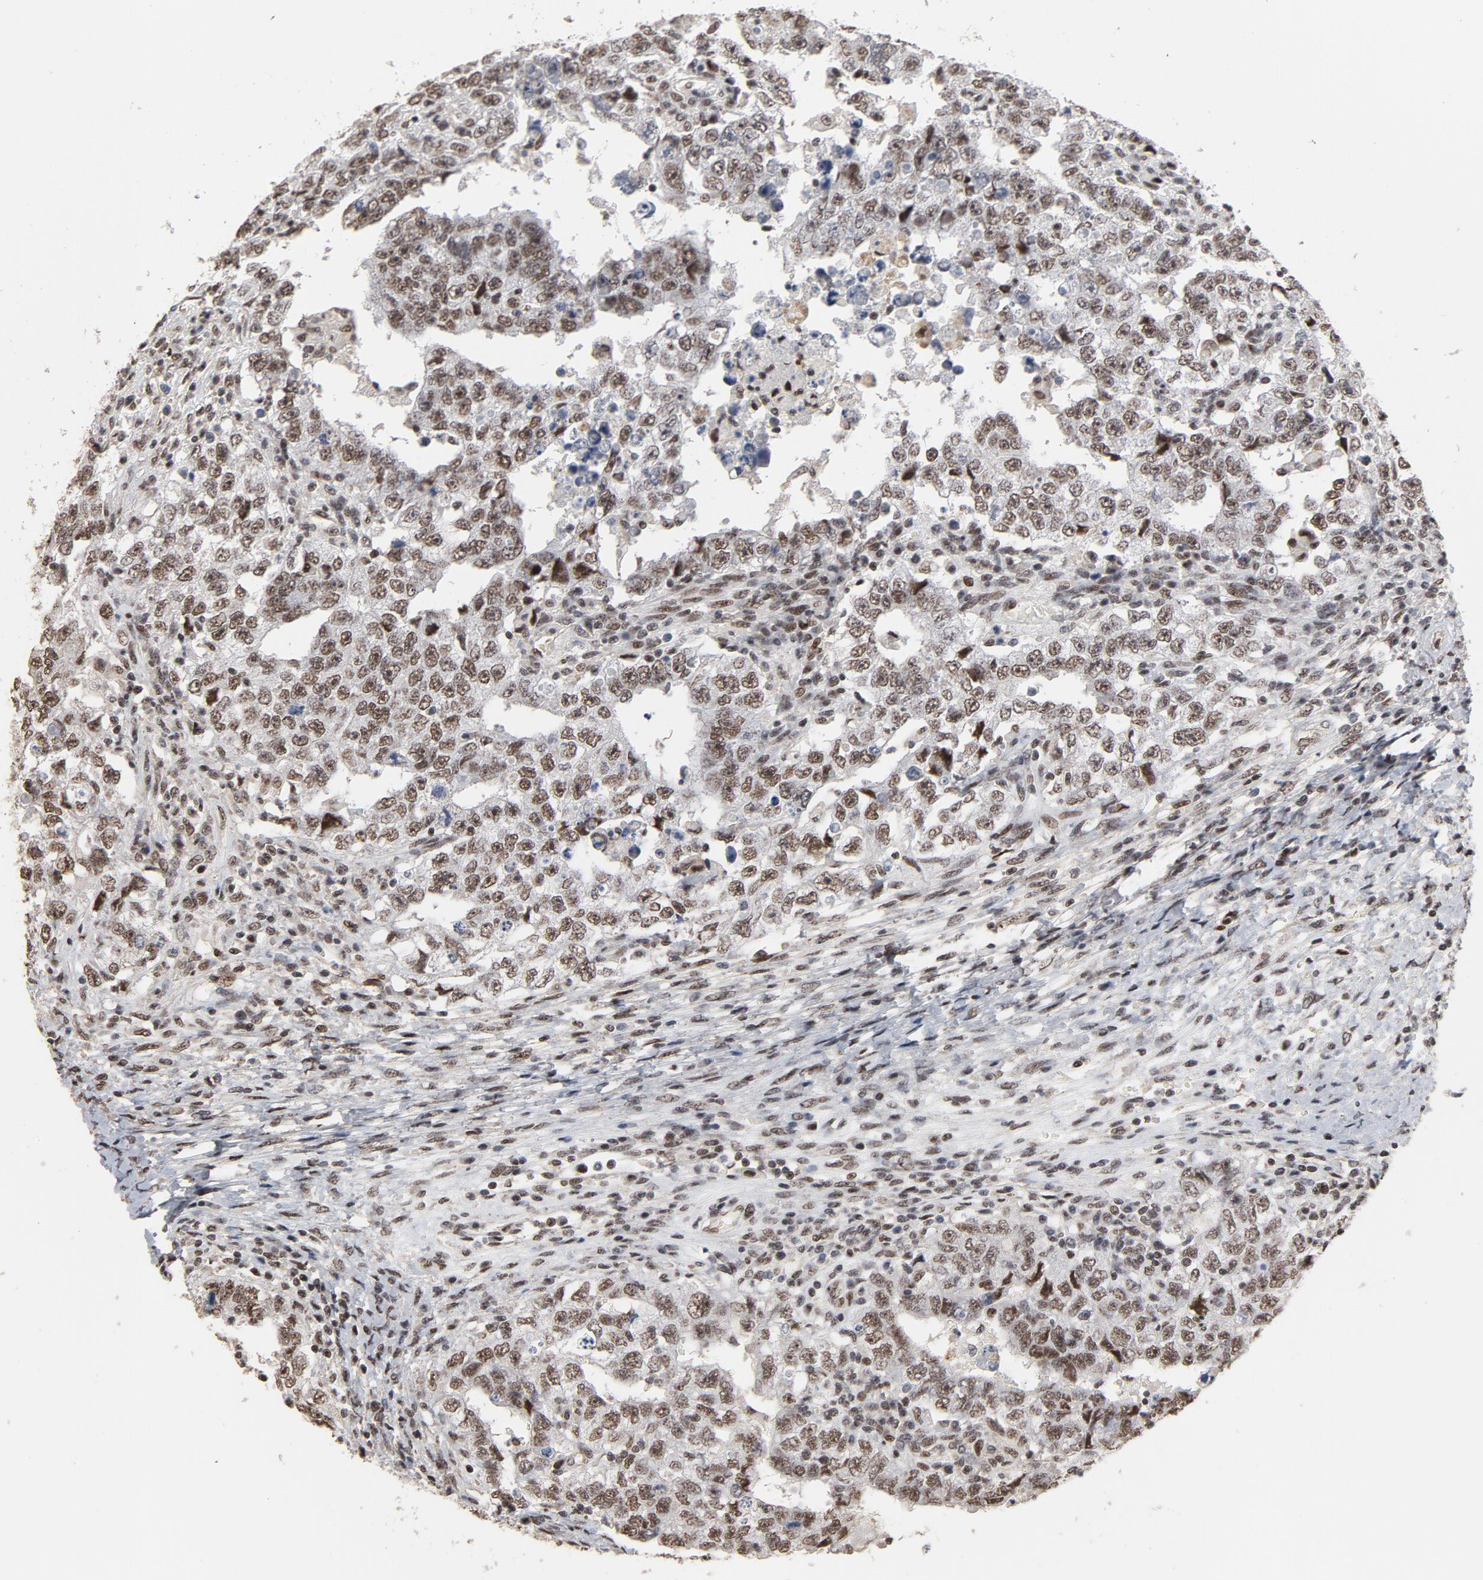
{"staining": {"intensity": "moderate", "quantity": ">75%", "location": "nuclear"}, "tissue": "testis cancer", "cell_type": "Tumor cells", "image_type": "cancer", "snomed": [{"axis": "morphology", "description": "Carcinoma, Embryonal, NOS"}, {"axis": "topography", "description": "Testis"}], "caption": "High-power microscopy captured an immunohistochemistry micrograph of embryonal carcinoma (testis), revealing moderate nuclear positivity in approximately >75% of tumor cells.", "gene": "TP53RK", "patient": {"sex": "male", "age": 26}}